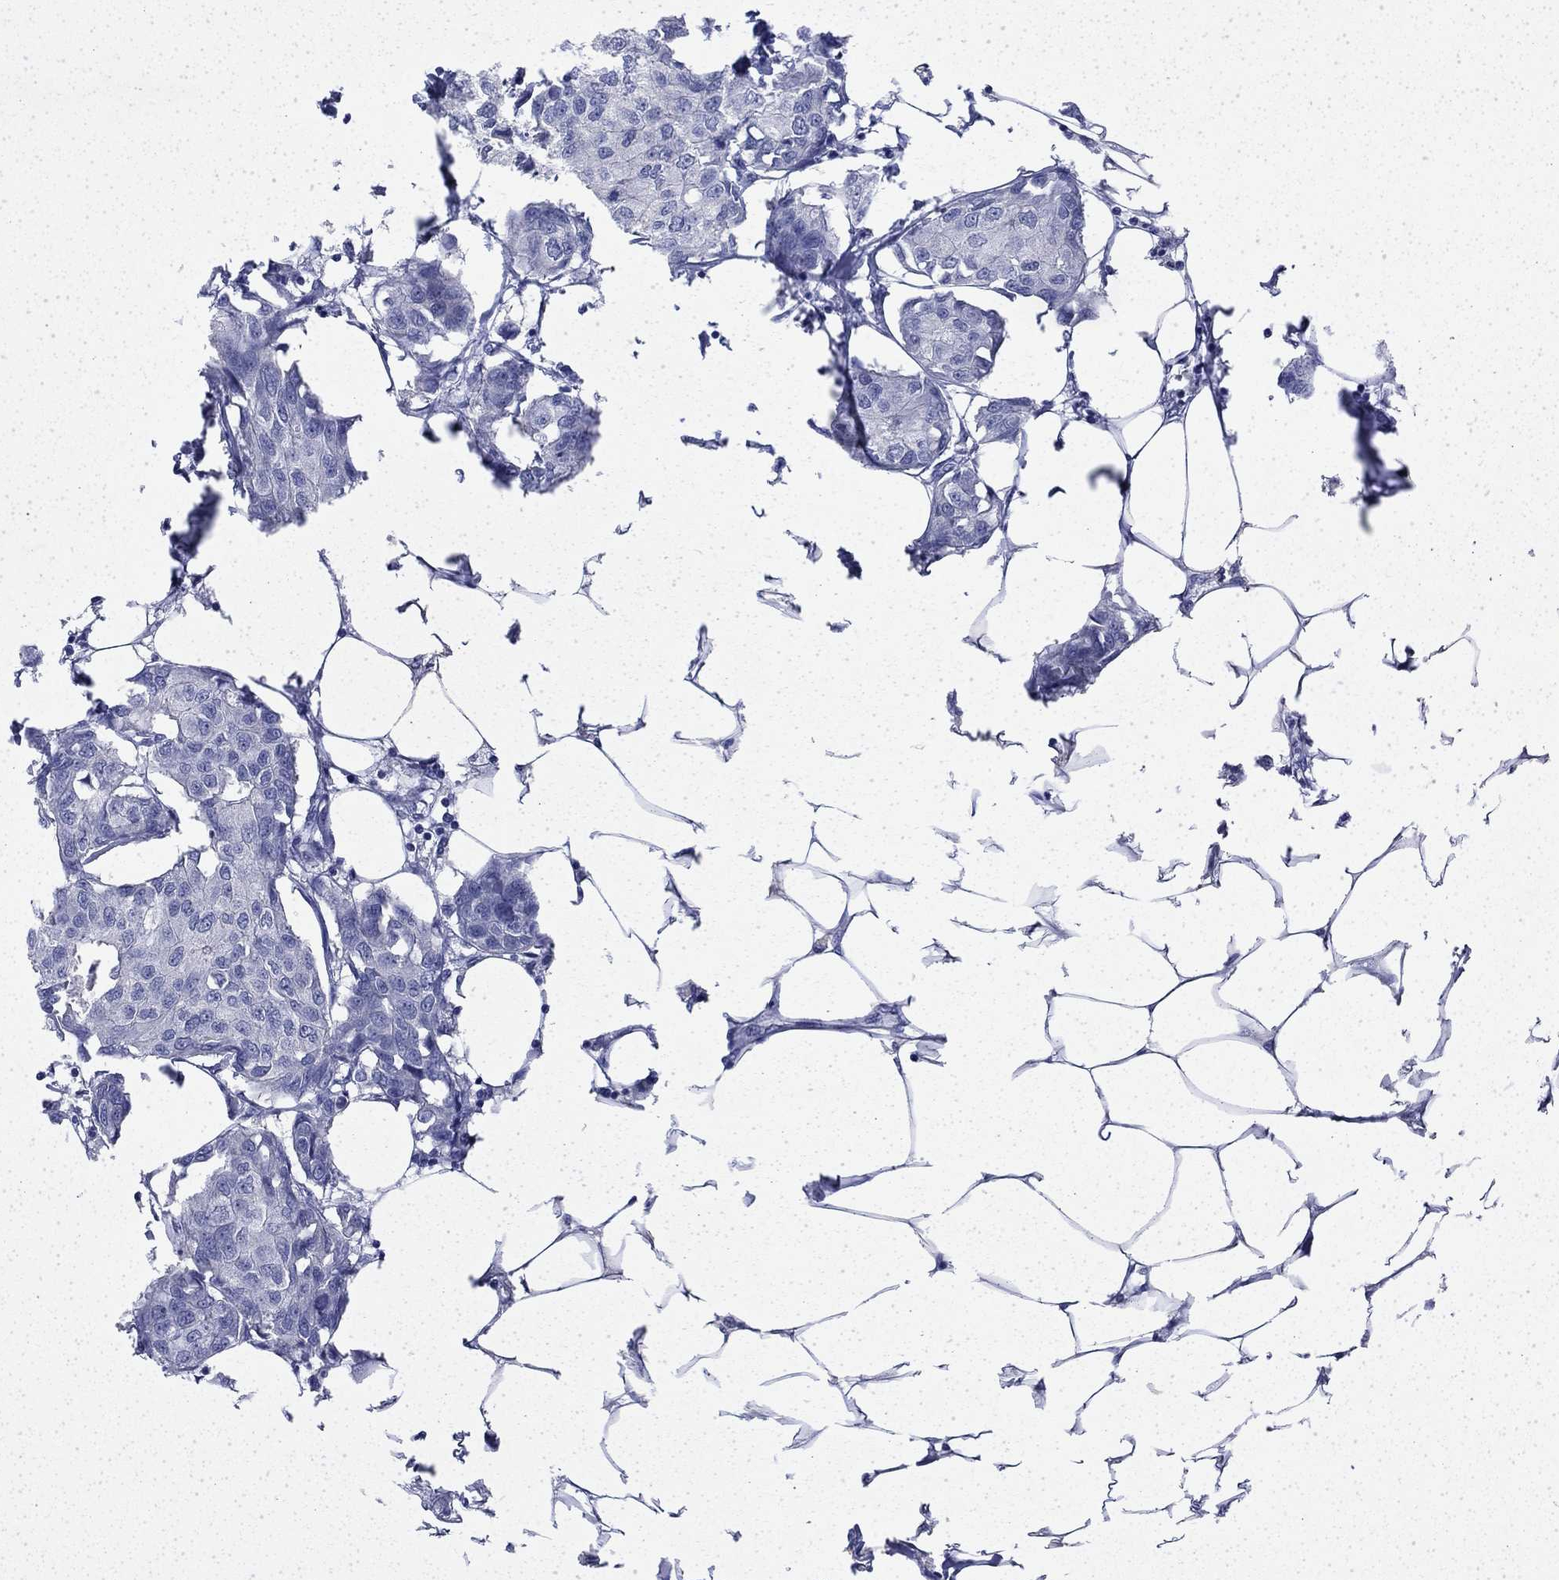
{"staining": {"intensity": "negative", "quantity": "none", "location": "none"}, "tissue": "breast cancer", "cell_type": "Tumor cells", "image_type": "cancer", "snomed": [{"axis": "morphology", "description": "Duct carcinoma"}, {"axis": "topography", "description": "Breast"}], "caption": "The micrograph shows no significant expression in tumor cells of breast cancer.", "gene": "ENPP6", "patient": {"sex": "female", "age": 80}}